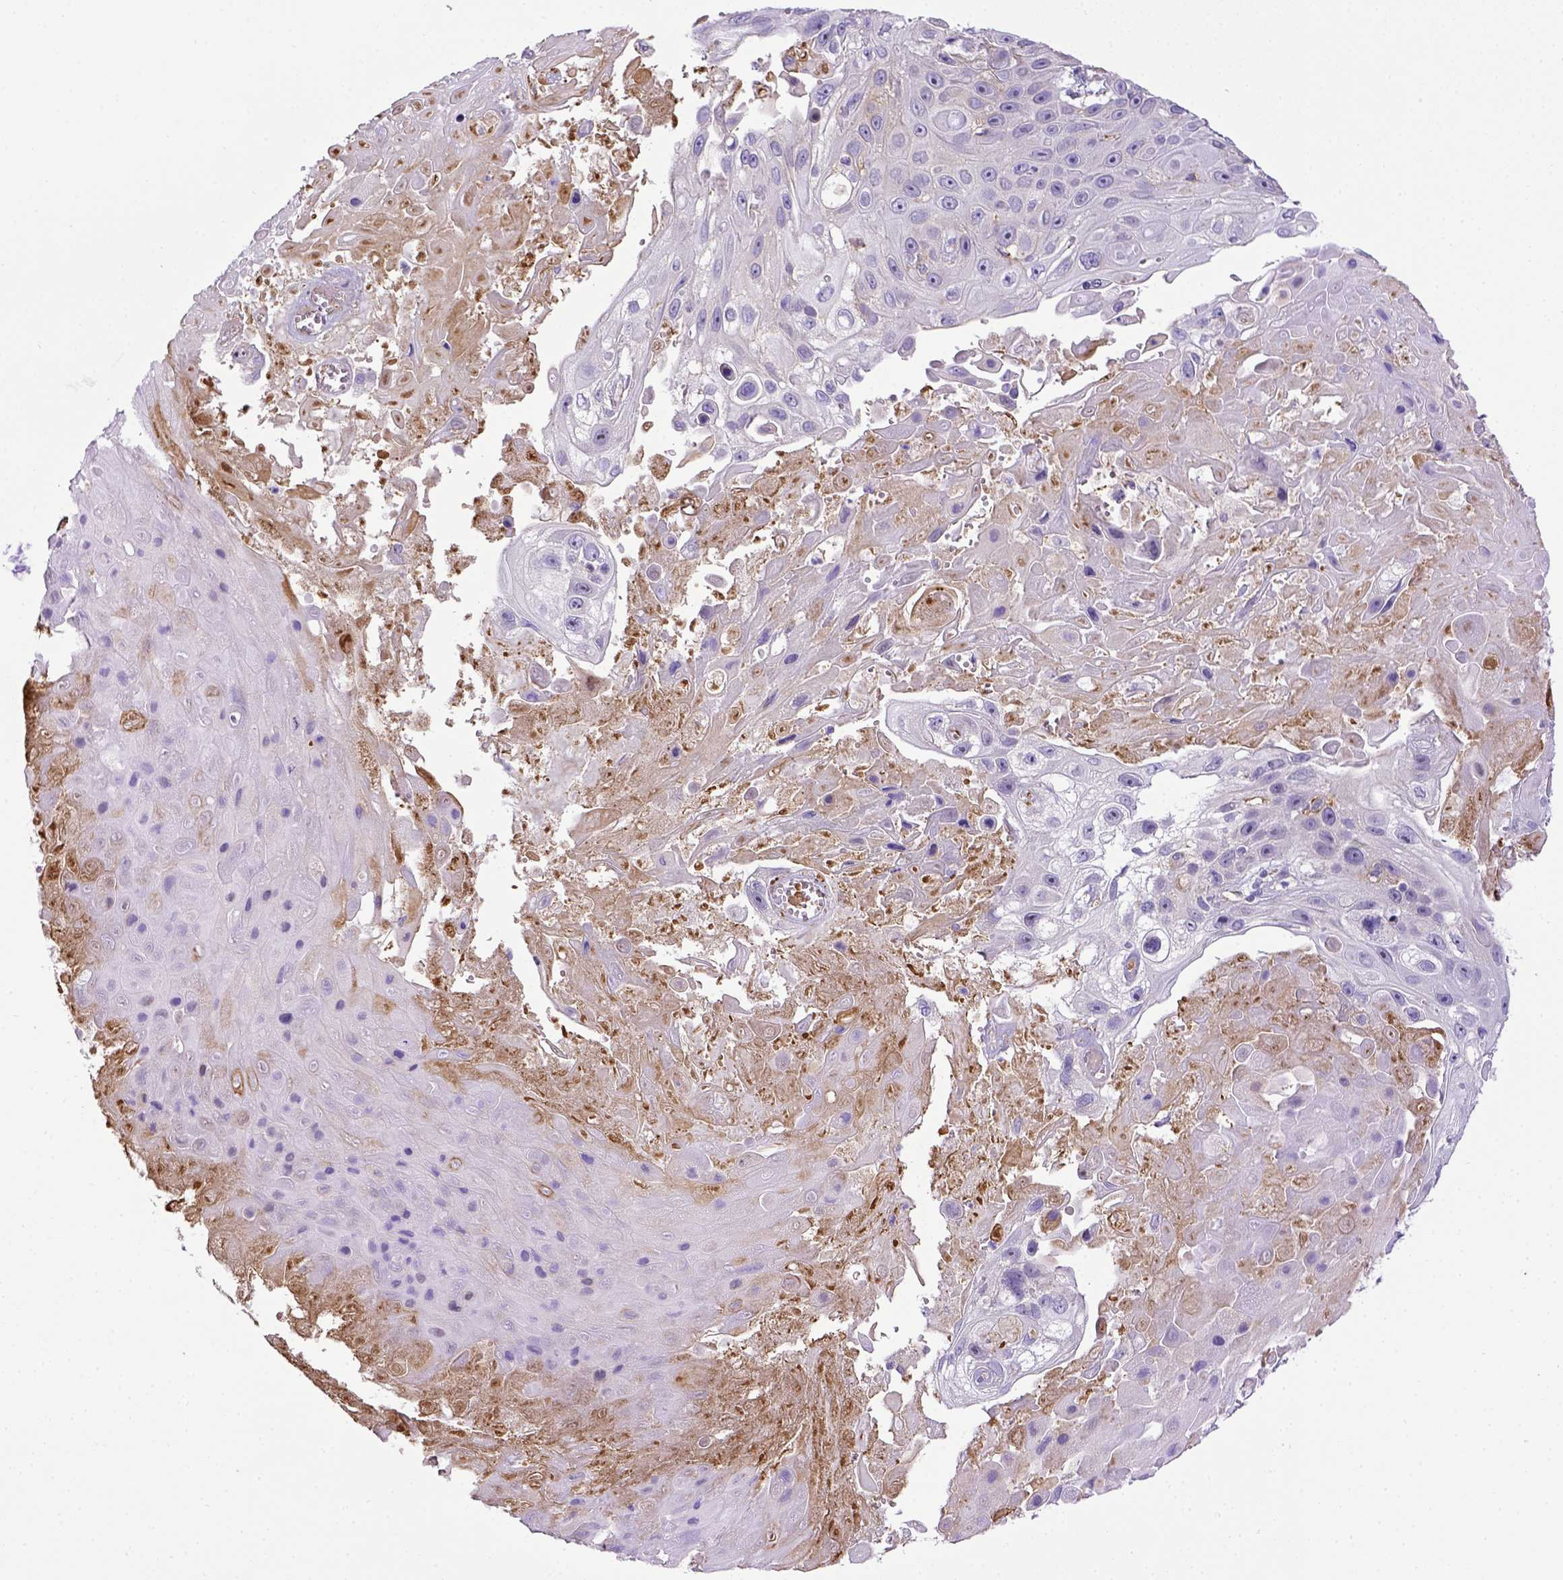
{"staining": {"intensity": "negative", "quantity": "none", "location": "none"}, "tissue": "skin cancer", "cell_type": "Tumor cells", "image_type": "cancer", "snomed": [{"axis": "morphology", "description": "Squamous cell carcinoma, NOS"}, {"axis": "topography", "description": "Skin"}], "caption": "This is an IHC image of skin squamous cell carcinoma. There is no staining in tumor cells.", "gene": "CD40", "patient": {"sex": "male", "age": 82}}